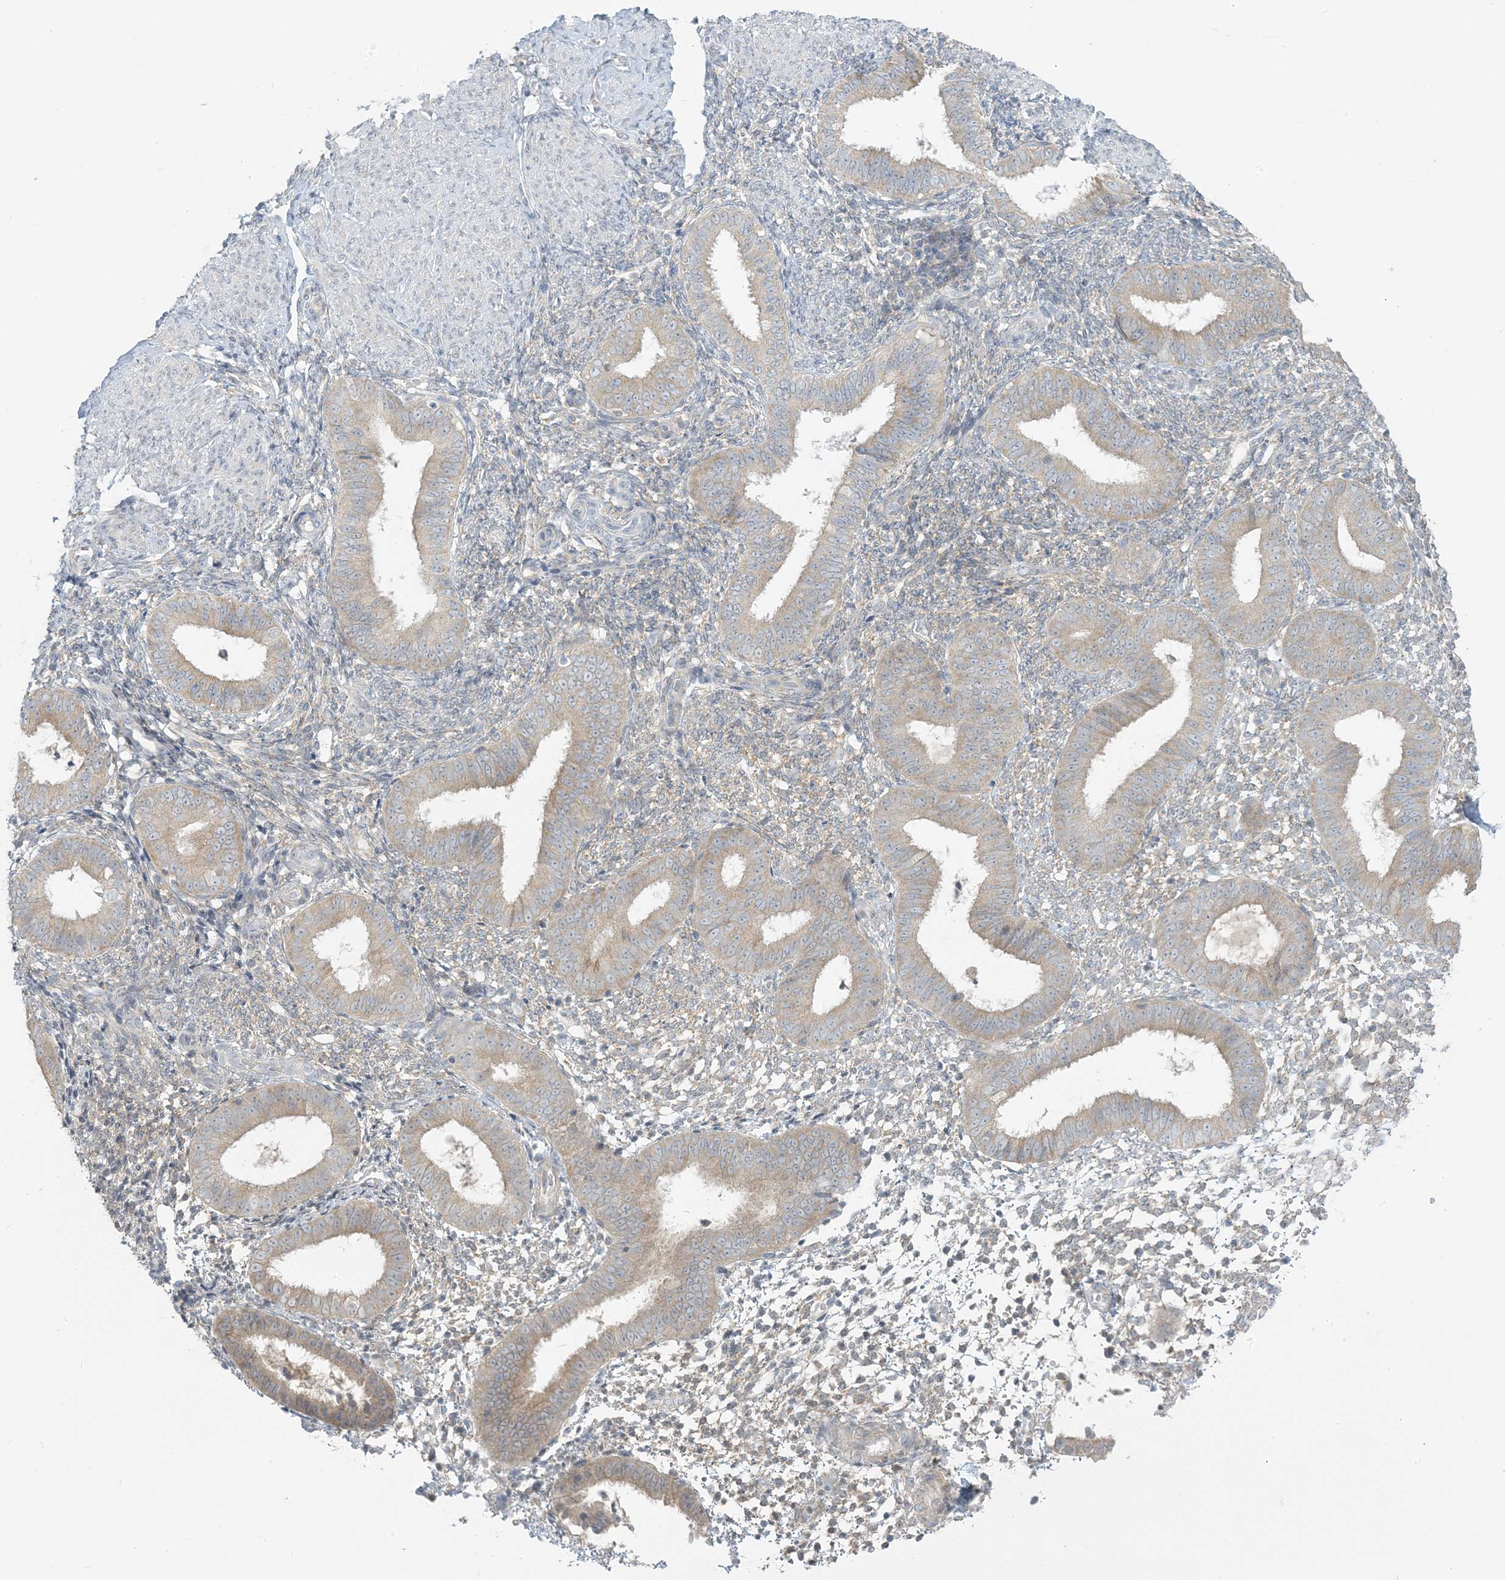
{"staining": {"intensity": "weak", "quantity": "<25%", "location": "cytoplasmic/membranous"}, "tissue": "endometrium", "cell_type": "Cells in endometrial stroma", "image_type": "normal", "snomed": [{"axis": "morphology", "description": "Normal tissue, NOS"}, {"axis": "topography", "description": "Uterus"}, {"axis": "topography", "description": "Endometrium"}], "caption": "High power microscopy micrograph of an immunohistochemistry (IHC) micrograph of unremarkable endometrium, revealing no significant staining in cells in endometrial stroma.", "gene": "EEFSEC", "patient": {"sex": "female", "age": 48}}